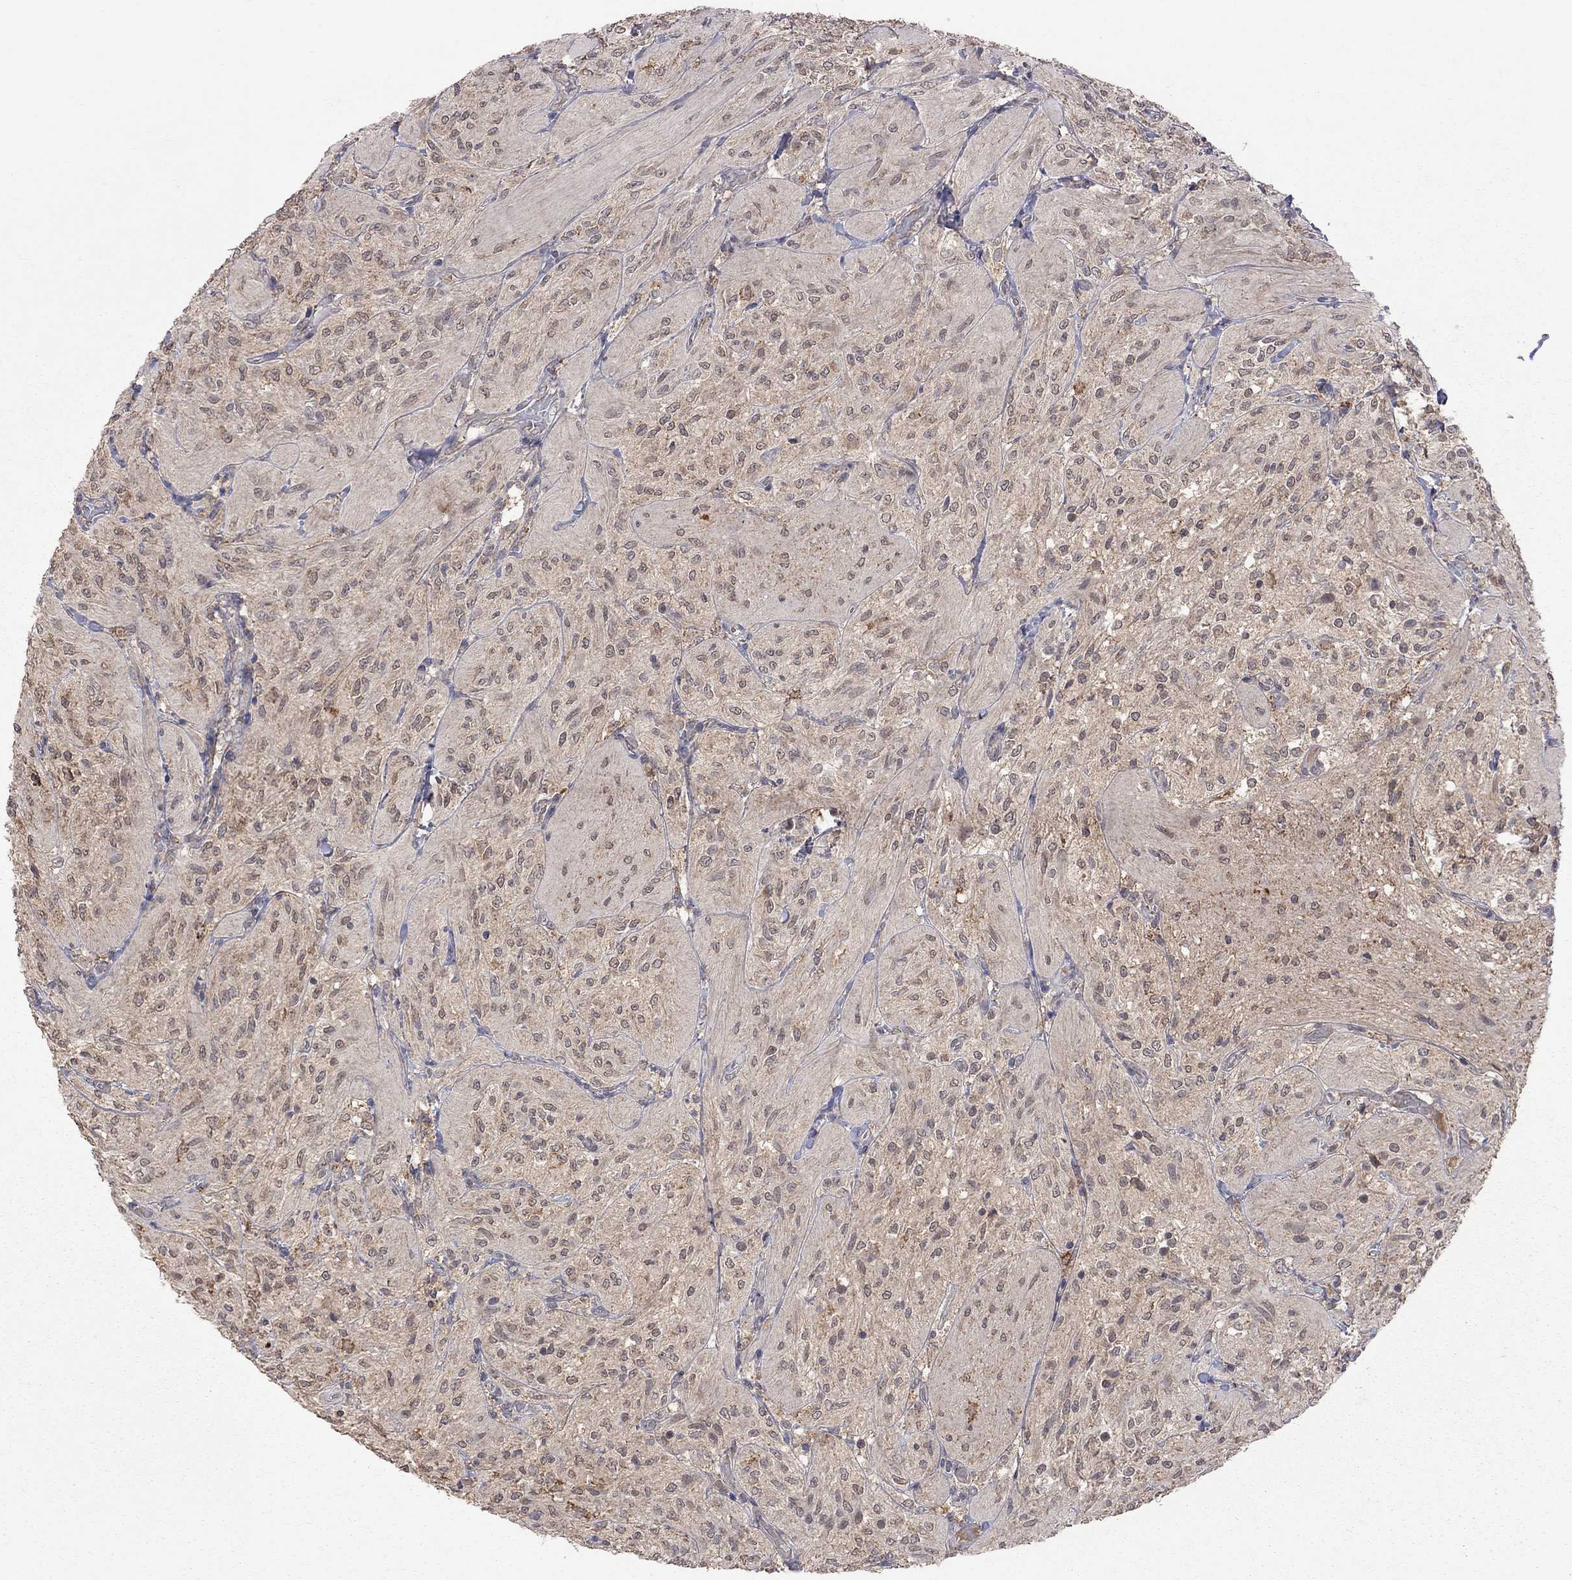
{"staining": {"intensity": "negative", "quantity": "none", "location": "none"}, "tissue": "glioma", "cell_type": "Tumor cells", "image_type": "cancer", "snomed": [{"axis": "morphology", "description": "Glioma, malignant, Low grade"}, {"axis": "topography", "description": "Brain"}], "caption": "This is an immunohistochemistry histopathology image of human malignant glioma (low-grade). There is no positivity in tumor cells.", "gene": "HTR6", "patient": {"sex": "male", "age": 3}}